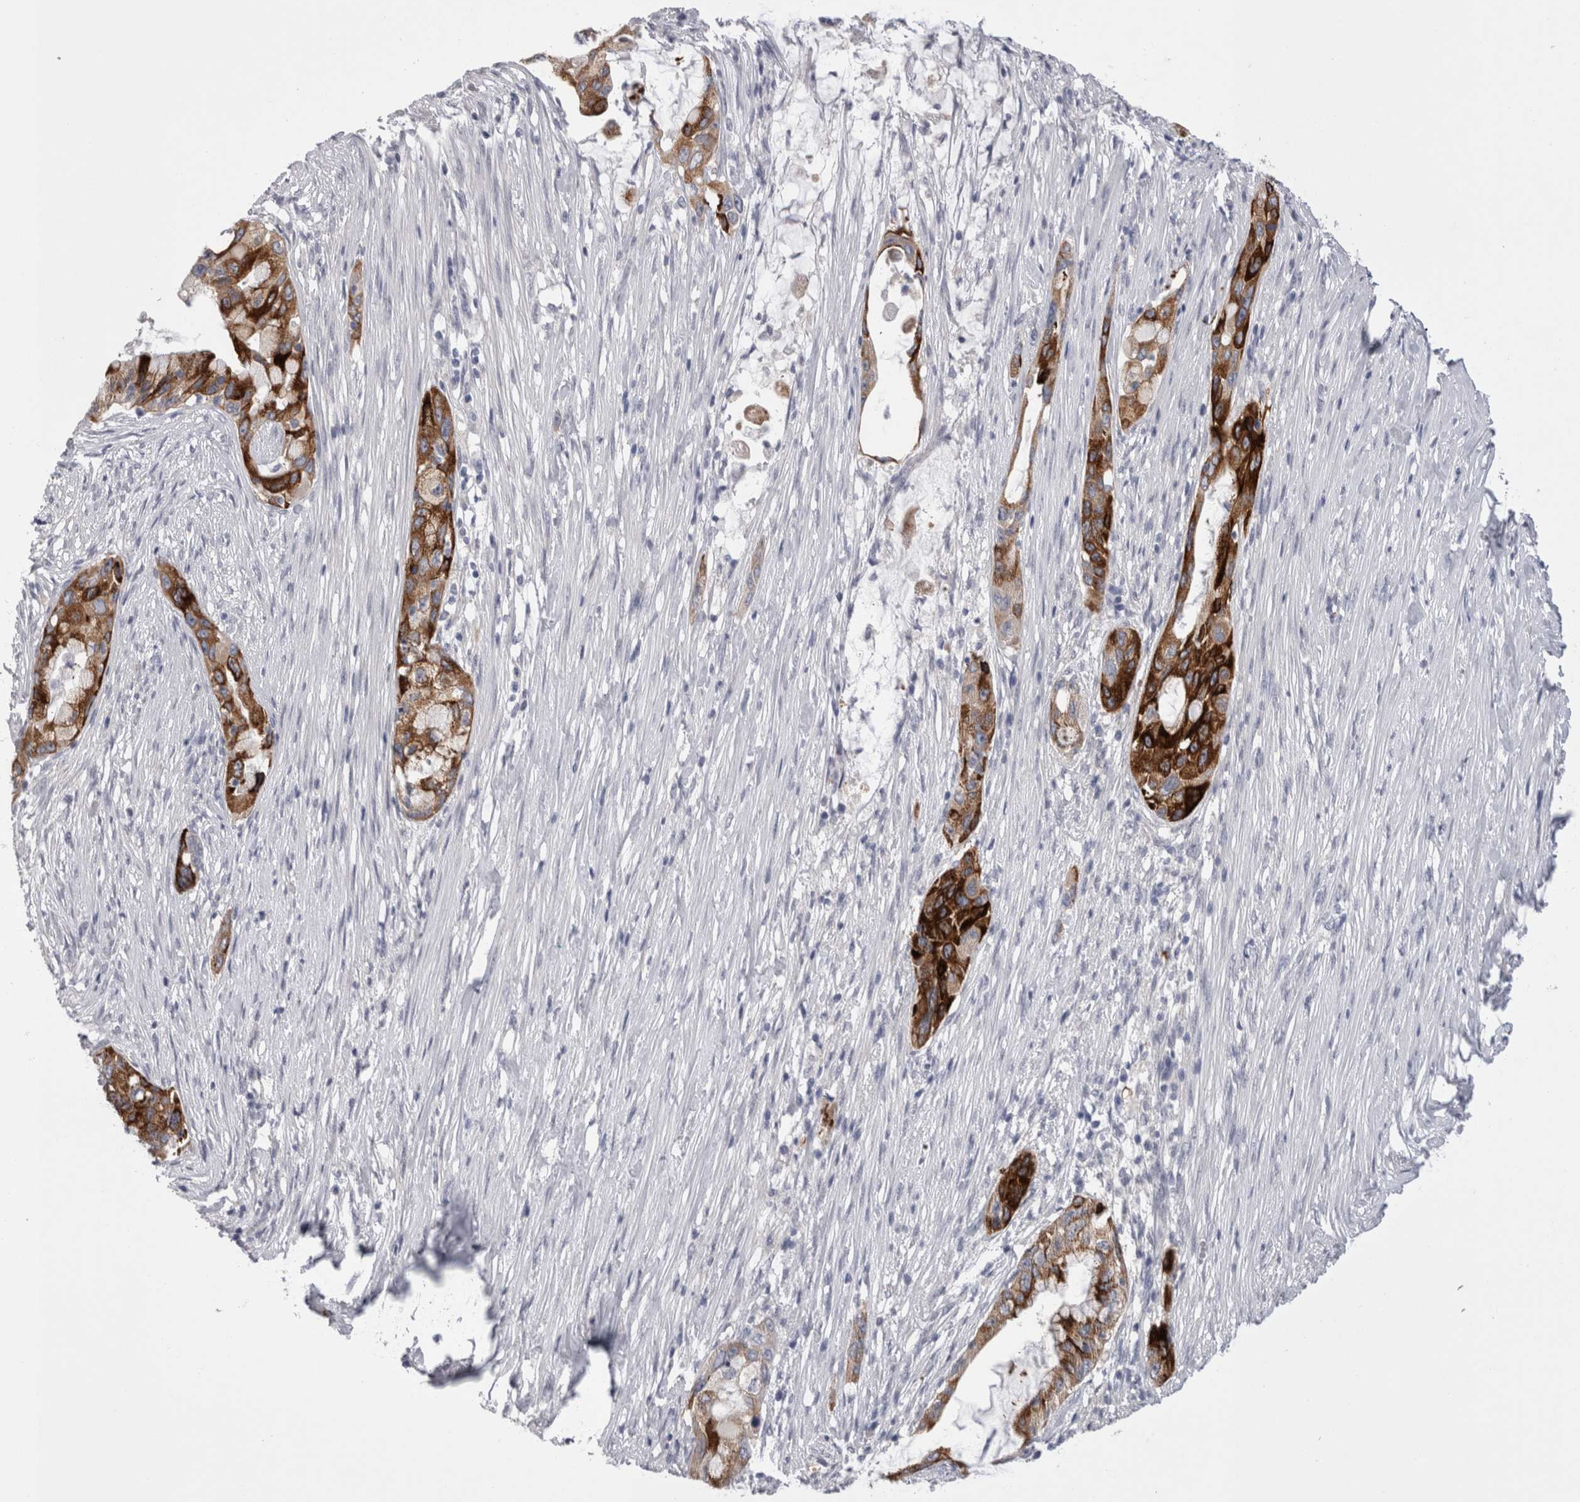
{"staining": {"intensity": "strong", "quantity": ">75%", "location": "cytoplasmic/membranous"}, "tissue": "pancreatic cancer", "cell_type": "Tumor cells", "image_type": "cancer", "snomed": [{"axis": "morphology", "description": "Adenocarcinoma, NOS"}, {"axis": "topography", "description": "Pancreas"}], "caption": "Immunohistochemistry of adenocarcinoma (pancreatic) displays high levels of strong cytoplasmic/membranous expression in approximately >75% of tumor cells. (brown staining indicates protein expression, while blue staining denotes nuclei).", "gene": "PWP2", "patient": {"sex": "male", "age": 53}}